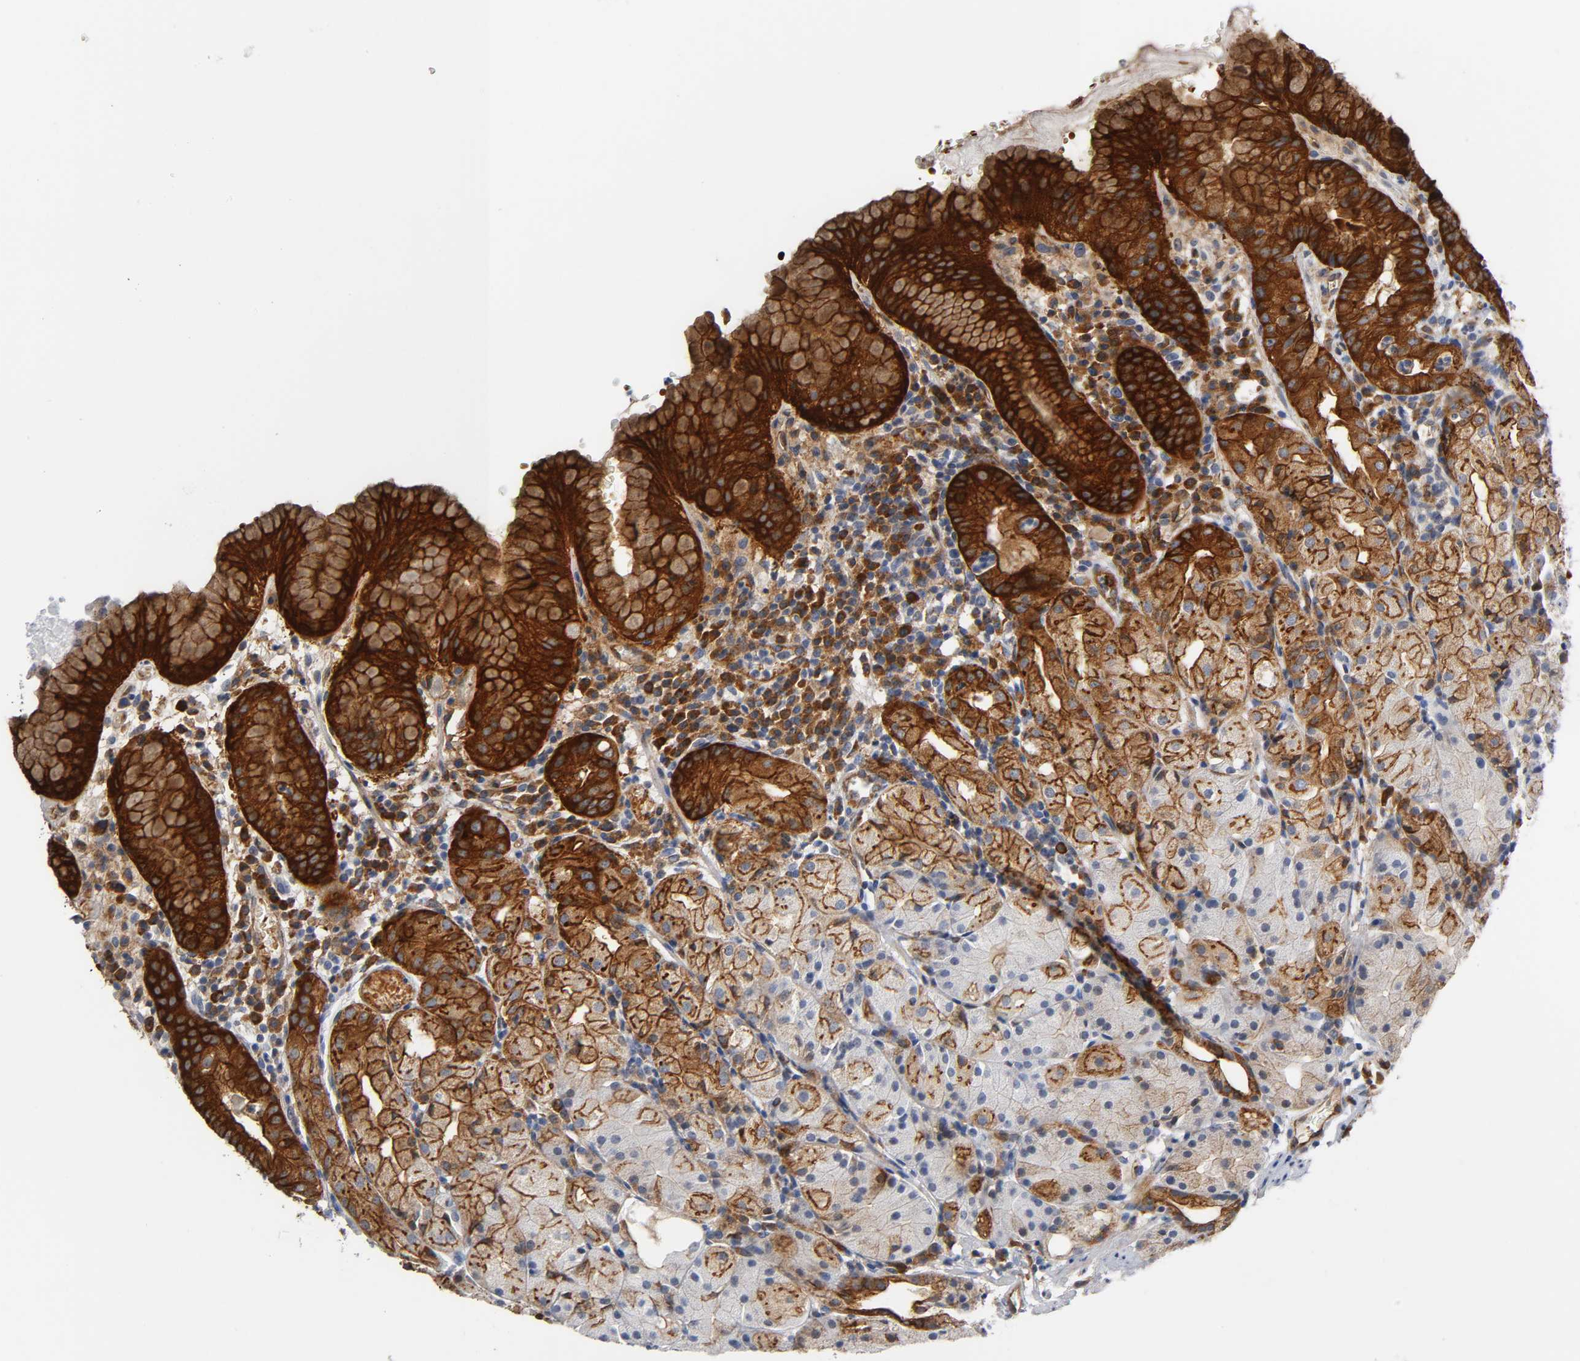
{"staining": {"intensity": "strong", "quantity": ">75%", "location": "cytoplasmic/membranous"}, "tissue": "stomach", "cell_type": "Glandular cells", "image_type": "normal", "snomed": [{"axis": "morphology", "description": "Normal tissue, NOS"}, {"axis": "topography", "description": "Stomach"}, {"axis": "topography", "description": "Stomach, lower"}], "caption": "Brown immunohistochemical staining in benign stomach exhibits strong cytoplasmic/membranous expression in about >75% of glandular cells. Using DAB (3,3'-diaminobenzidine) (brown) and hematoxylin (blue) stains, captured at high magnification using brightfield microscopy.", "gene": "CD2AP", "patient": {"sex": "female", "age": 75}}